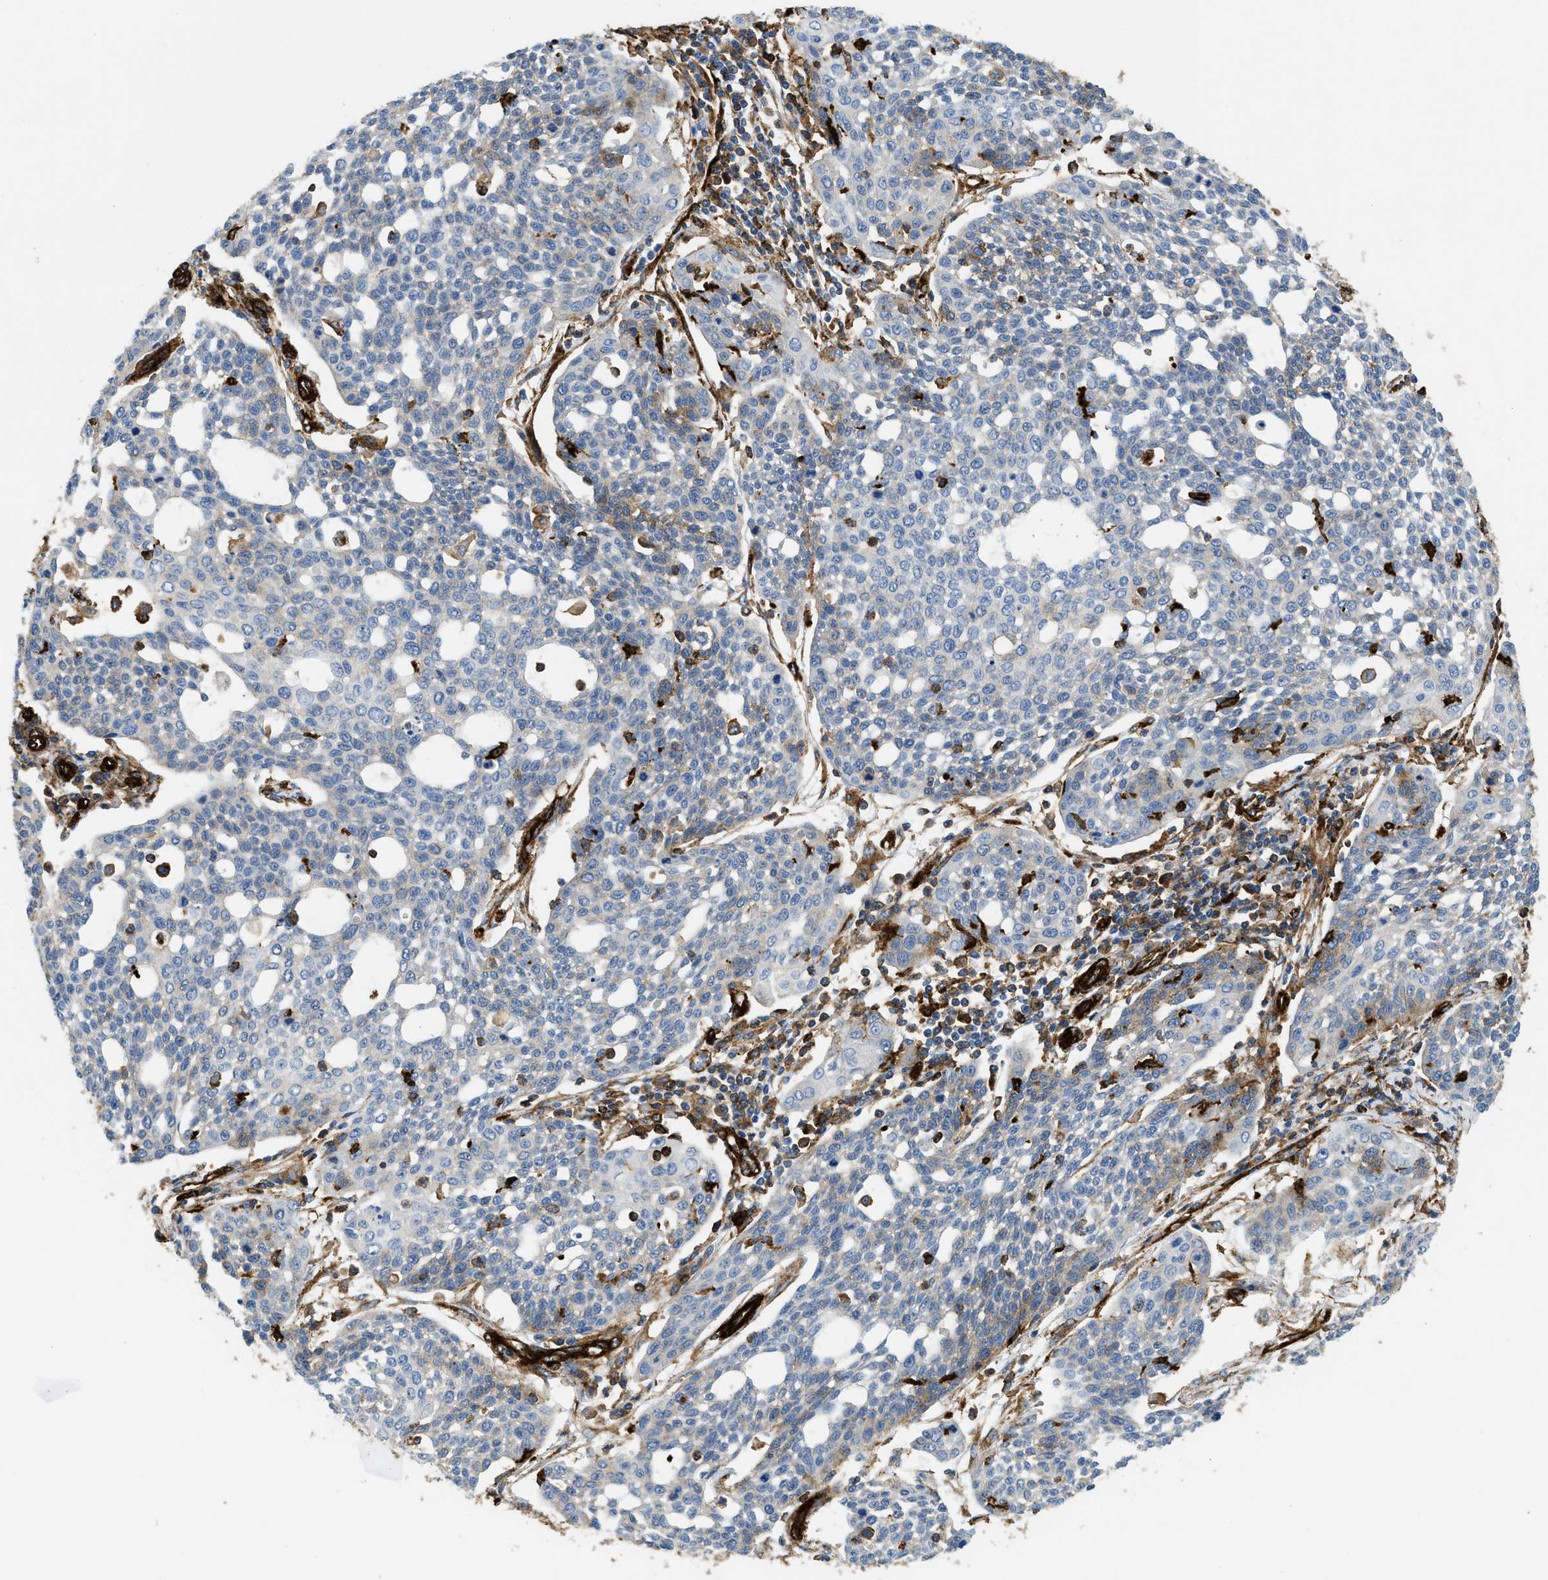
{"staining": {"intensity": "negative", "quantity": "none", "location": "none"}, "tissue": "cervical cancer", "cell_type": "Tumor cells", "image_type": "cancer", "snomed": [{"axis": "morphology", "description": "Squamous cell carcinoma, NOS"}, {"axis": "topography", "description": "Cervix"}], "caption": "Cervical squamous cell carcinoma was stained to show a protein in brown. There is no significant staining in tumor cells.", "gene": "HIP1", "patient": {"sex": "female", "age": 34}}